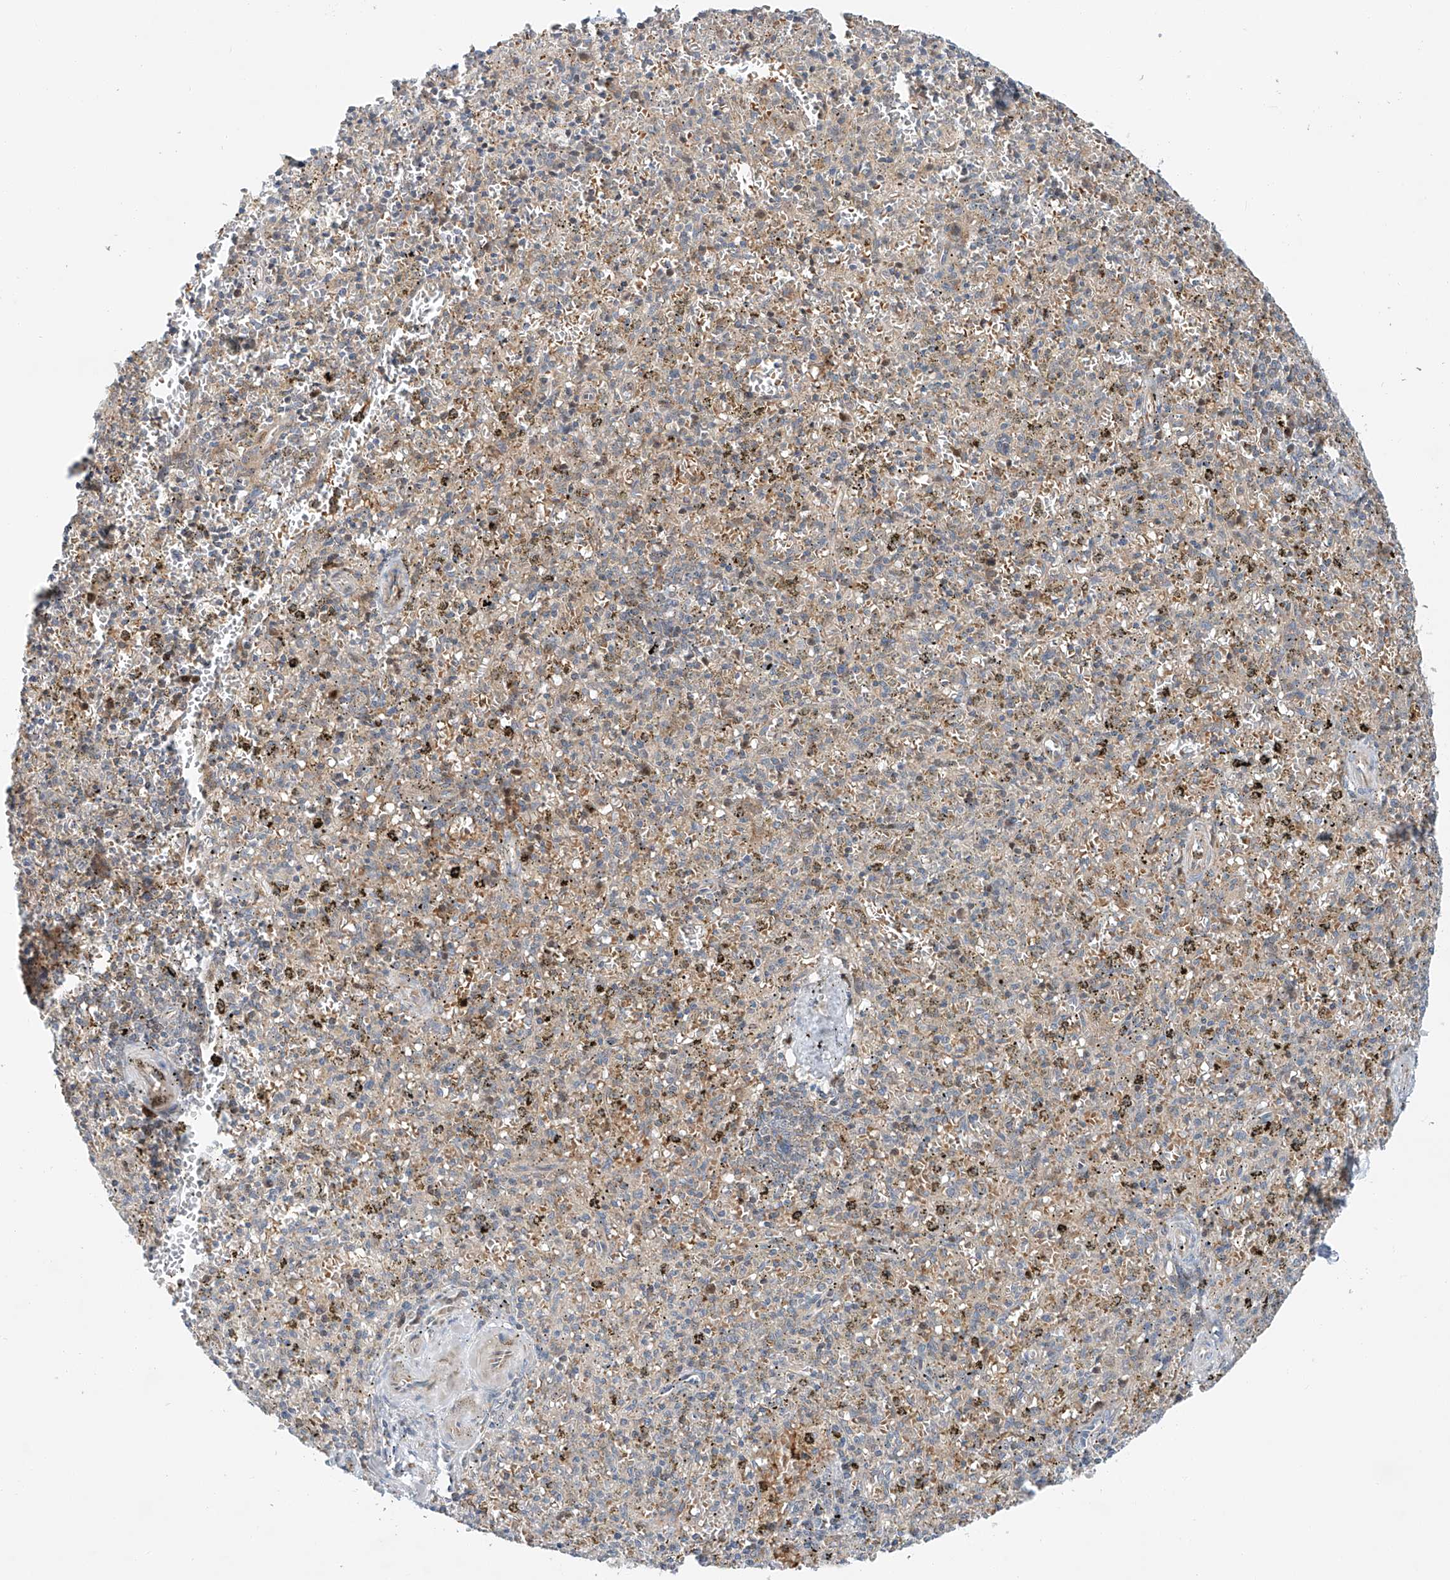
{"staining": {"intensity": "negative", "quantity": "none", "location": "none"}, "tissue": "spleen", "cell_type": "Cells in red pulp", "image_type": "normal", "snomed": [{"axis": "morphology", "description": "Normal tissue, NOS"}, {"axis": "topography", "description": "Spleen"}], "caption": "This is an immunohistochemistry (IHC) micrograph of unremarkable human spleen. There is no staining in cells in red pulp.", "gene": "CLDND1", "patient": {"sex": "male", "age": 72}}